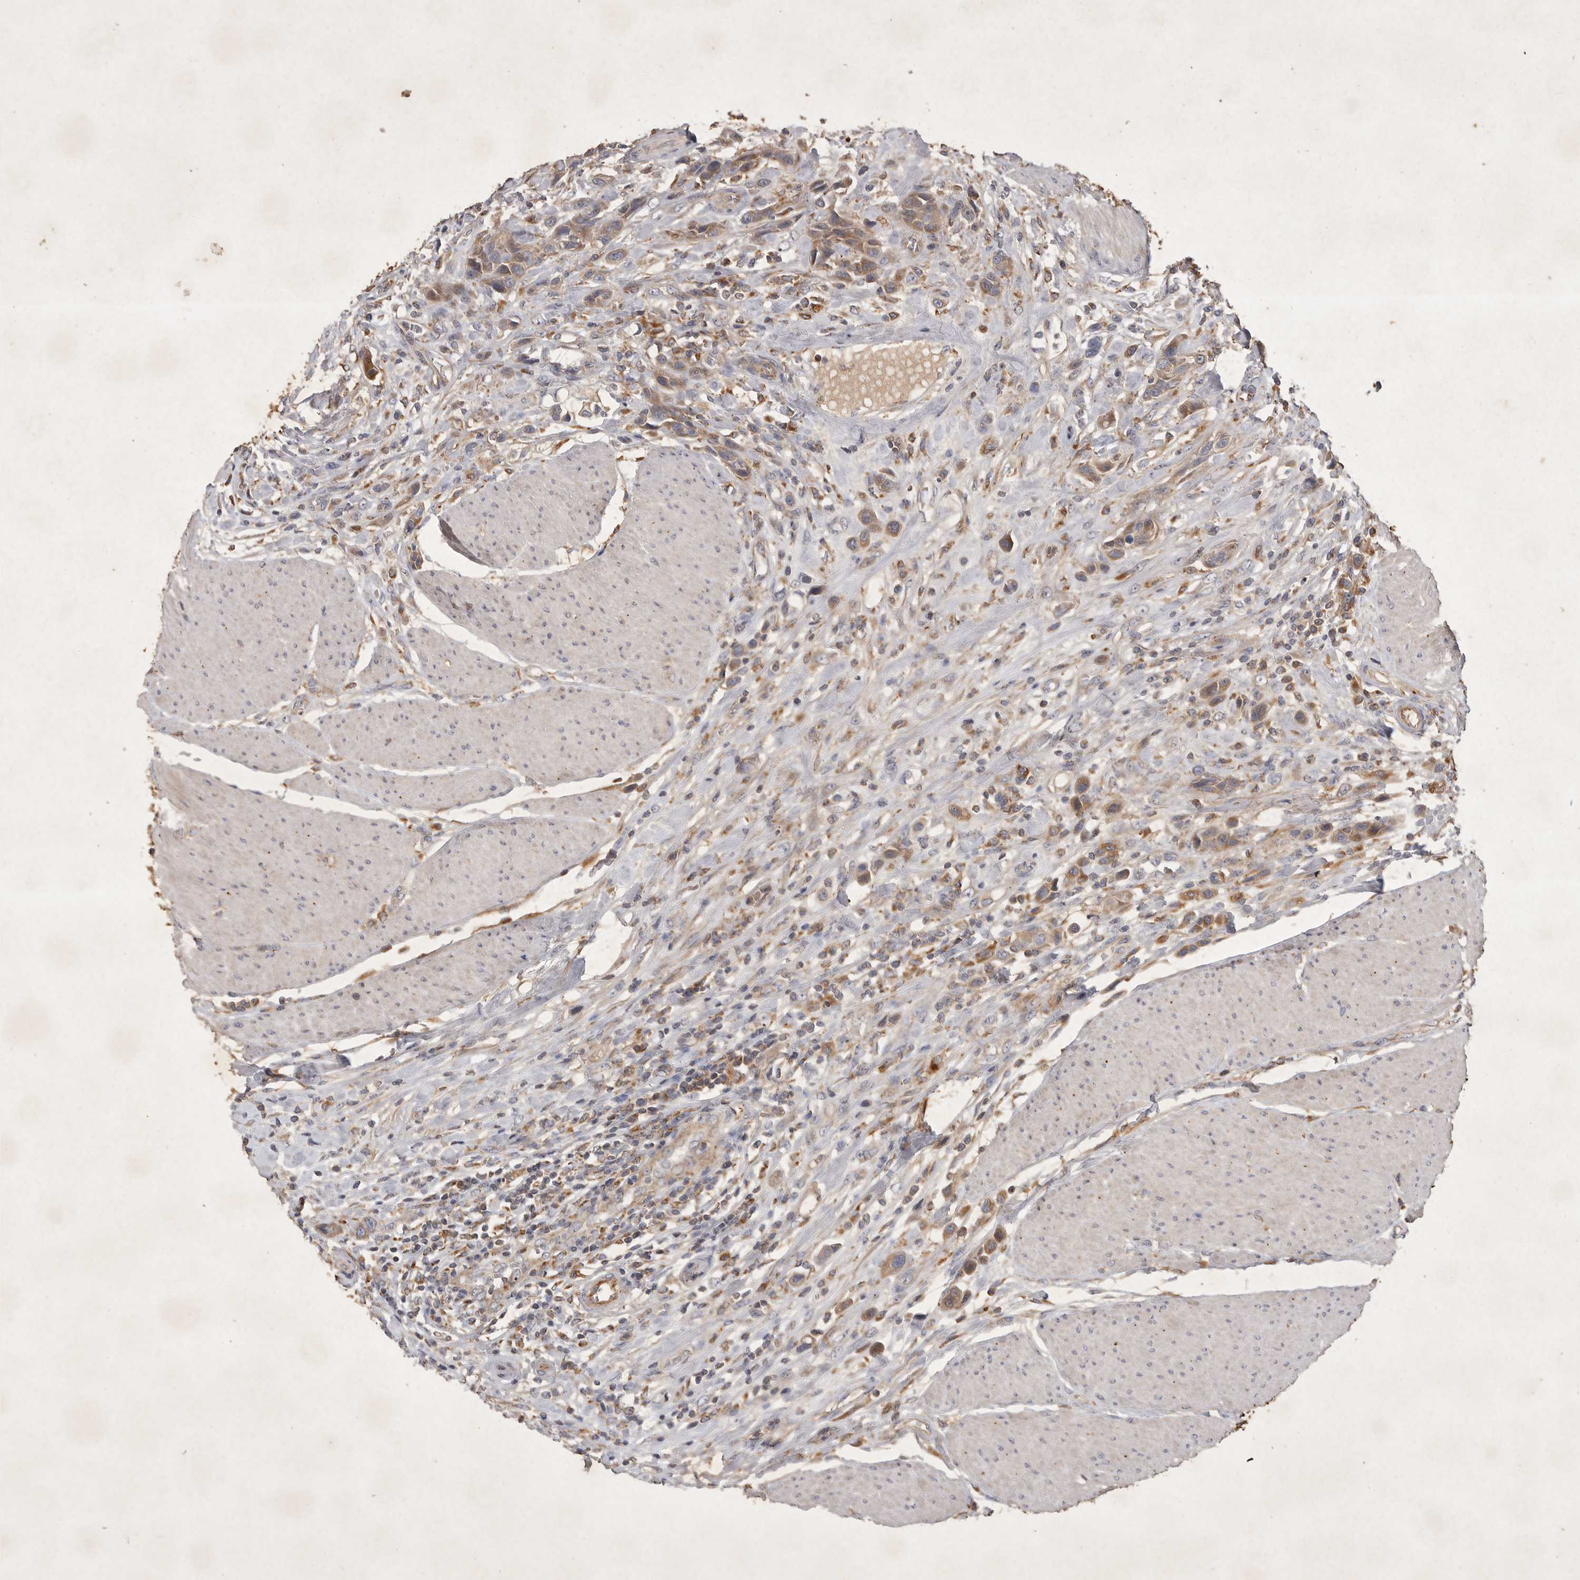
{"staining": {"intensity": "moderate", "quantity": ">75%", "location": "cytoplasmic/membranous"}, "tissue": "urothelial cancer", "cell_type": "Tumor cells", "image_type": "cancer", "snomed": [{"axis": "morphology", "description": "Urothelial carcinoma, High grade"}, {"axis": "topography", "description": "Urinary bladder"}], "caption": "Tumor cells exhibit medium levels of moderate cytoplasmic/membranous positivity in approximately >75% of cells in human urothelial carcinoma (high-grade).", "gene": "MRPL41", "patient": {"sex": "male", "age": 50}}